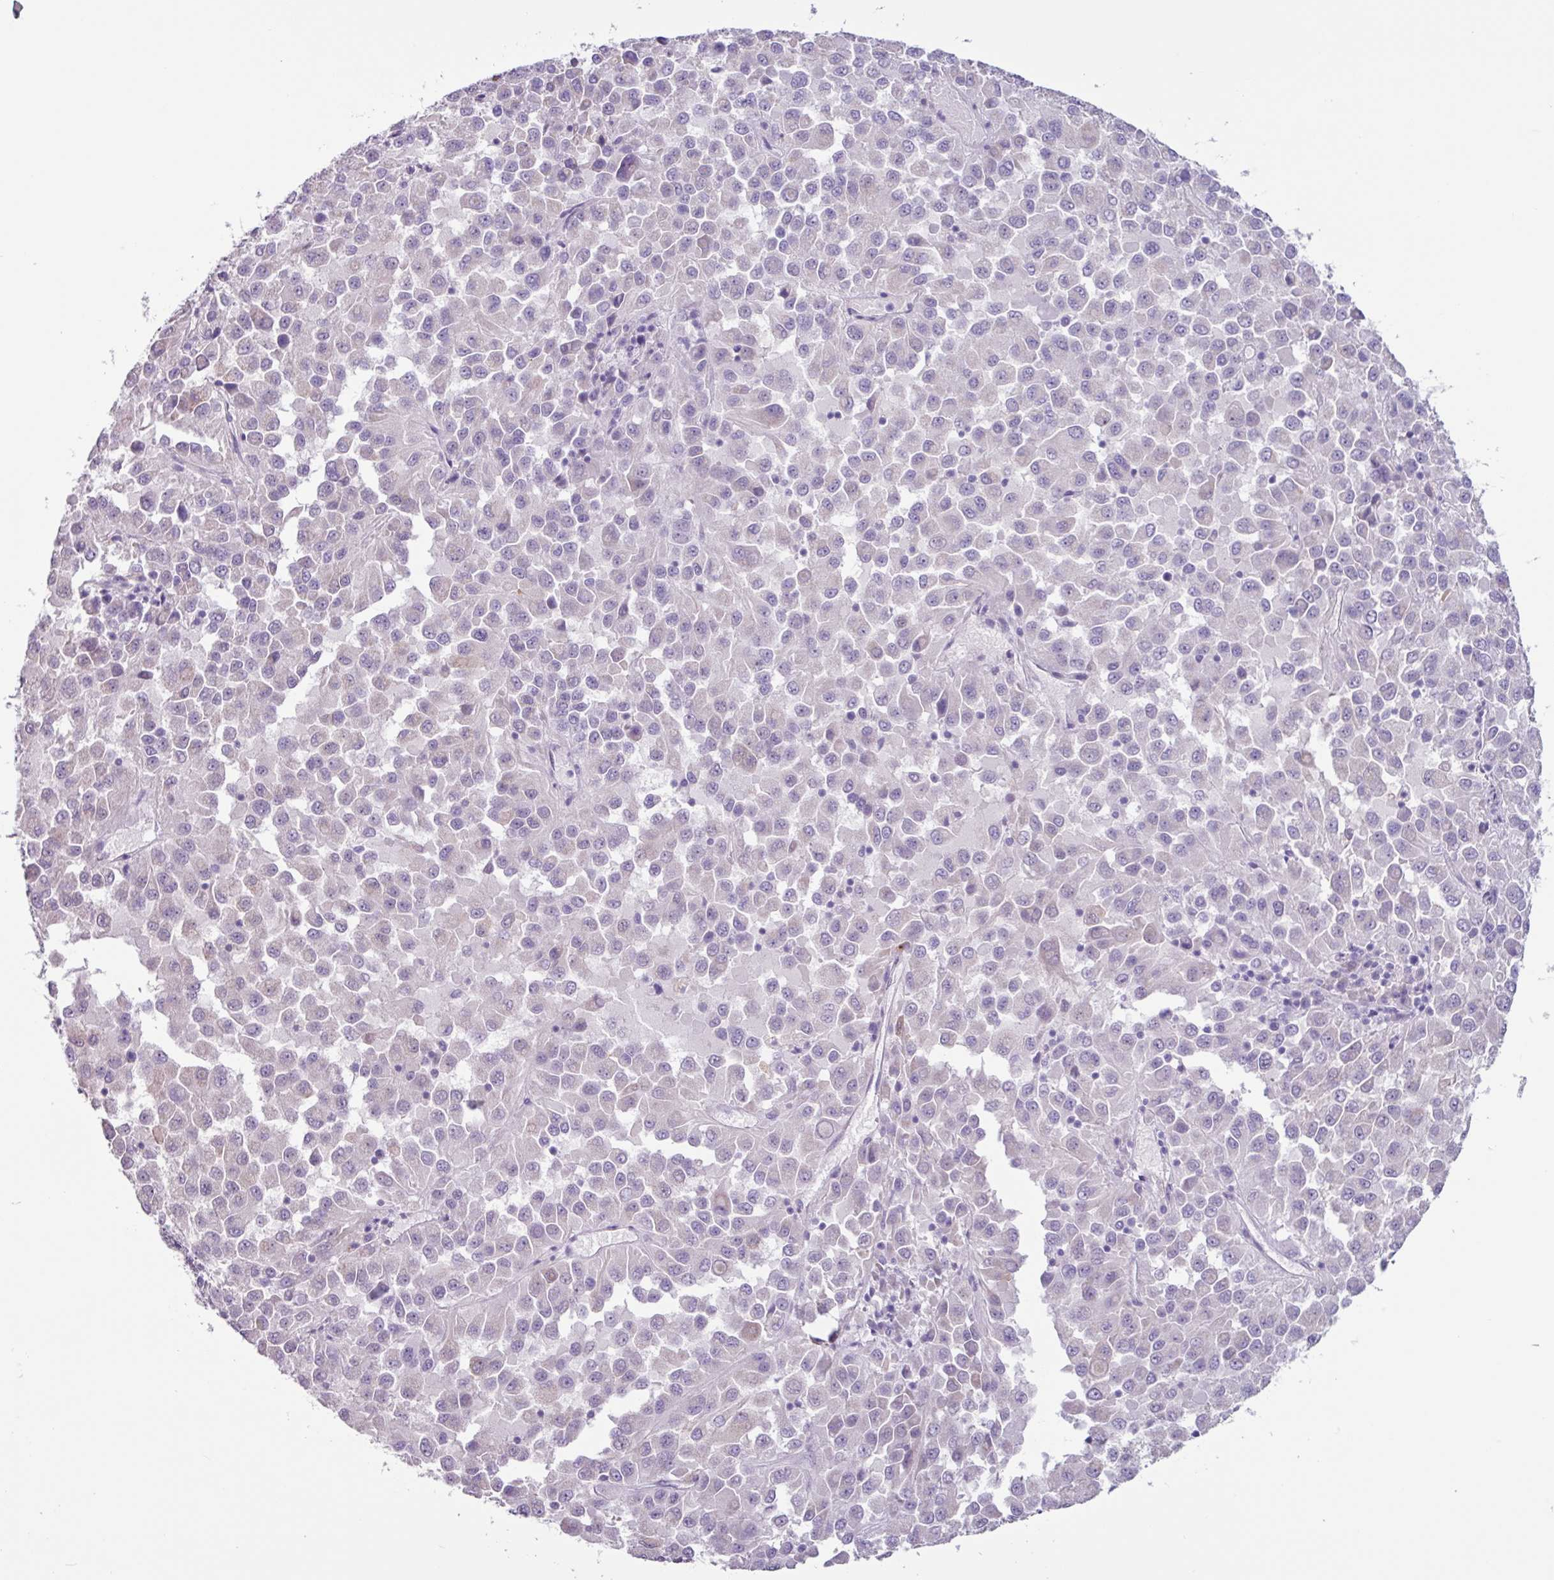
{"staining": {"intensity": "negative", "quantity": "none", "location": "none"}, "tissue": "melanoma", "cell_type": "Tumor cells", "image_type": "cancer", "snomed": [{"axis": "morphology", "description": "Malignant melanoma, Metastatic site"}, {"axis": "topography", "description": "Lung"}], "caption": "A high-resolution micrograph shows immunohistochemistry staining of malignant melanoma (metastatic site), which displays no significant staining in tumor cells. The staining is performed using DAB brown chromogen with nuclei counter-stained in using hematoxylin.", "gene": "OTX1", "patient": {"sex": "male", "age": 64}}